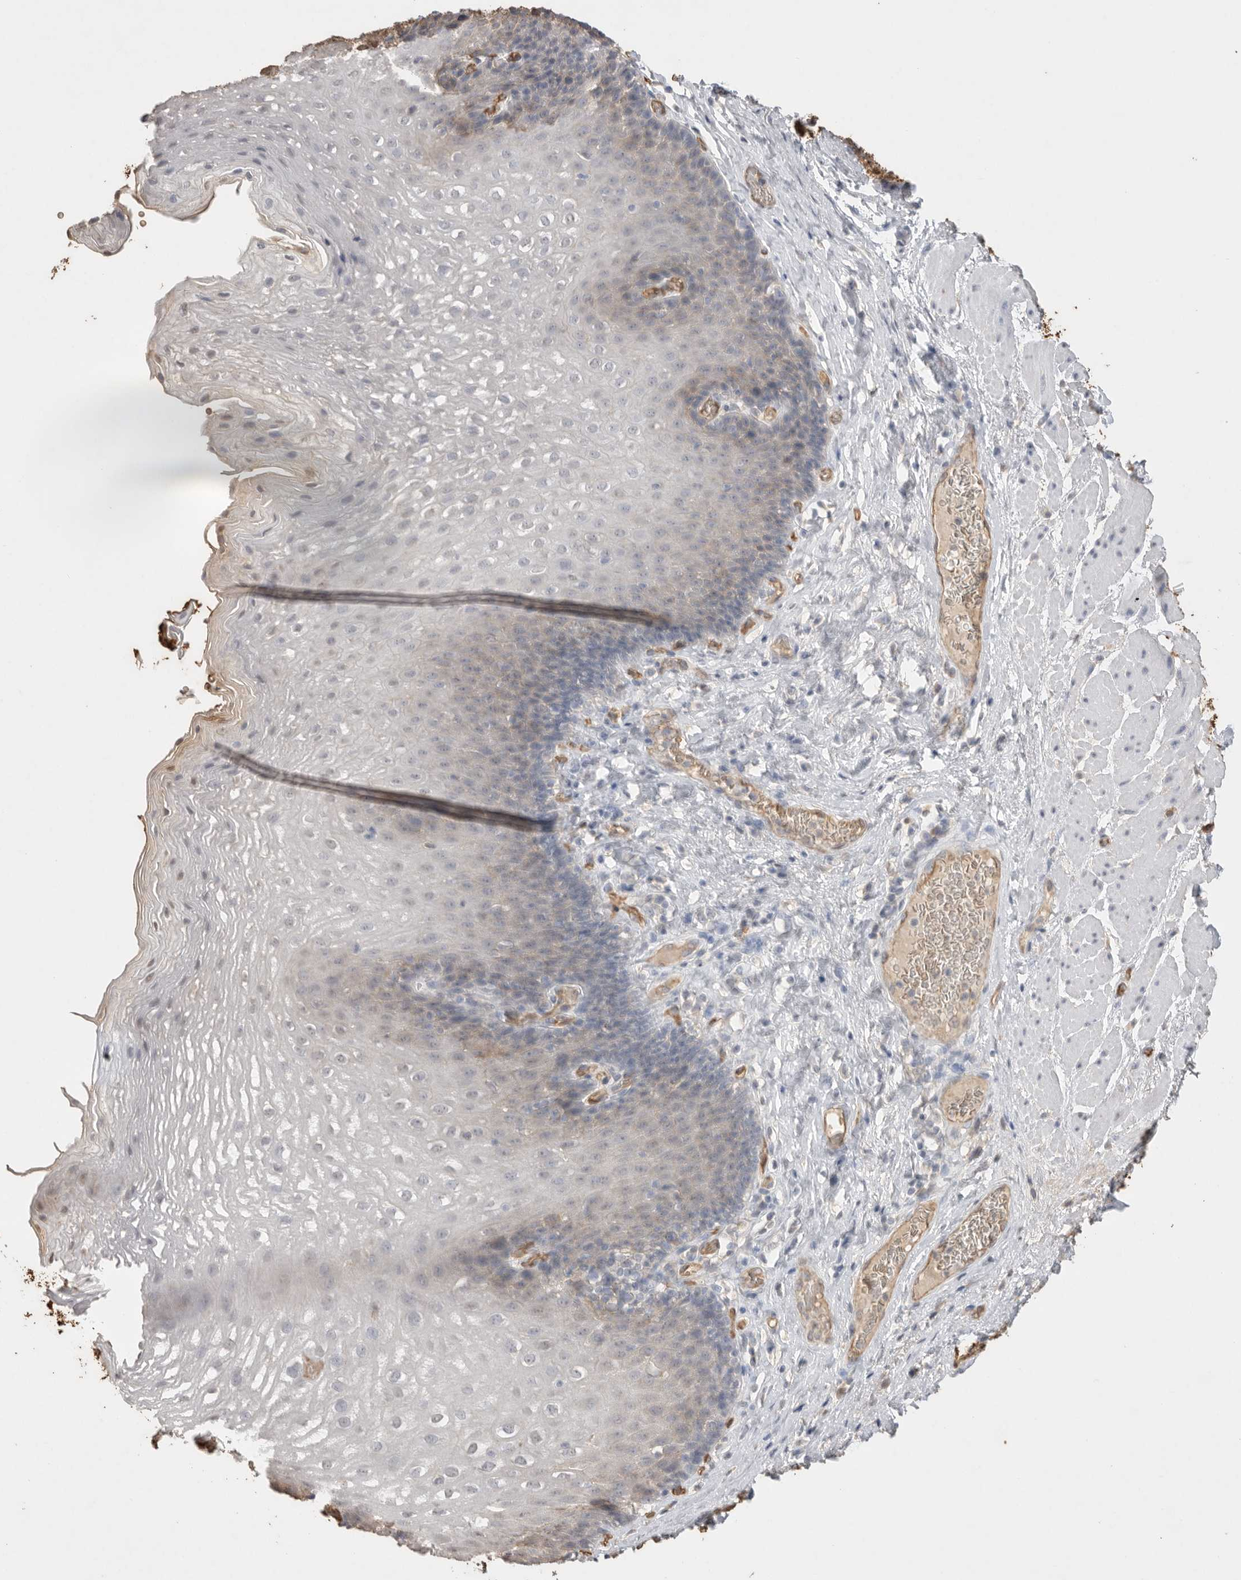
{"staining": {"intensity": "moderate", "quantity": "<25%", "location": "cytoplasmic/membranous"}, "tissue": "esophagus", "cell_type": "Squamous epithelial cells", "image_type": "normal", "snomed": [{"axis": "morphology", "description": "Normal tissue, NOS"}, {"axis": "topography", "description": "Esophagus"}], "caption": "This photomicrograph shows immunohistochemistry staining of benign human esophagus, with low moderate cytoplasmic/membranous positivity in approximately <25% of squamous epithelial cells.", "gene": "IL27", "patient": {"sex": "female", "age": 66}}